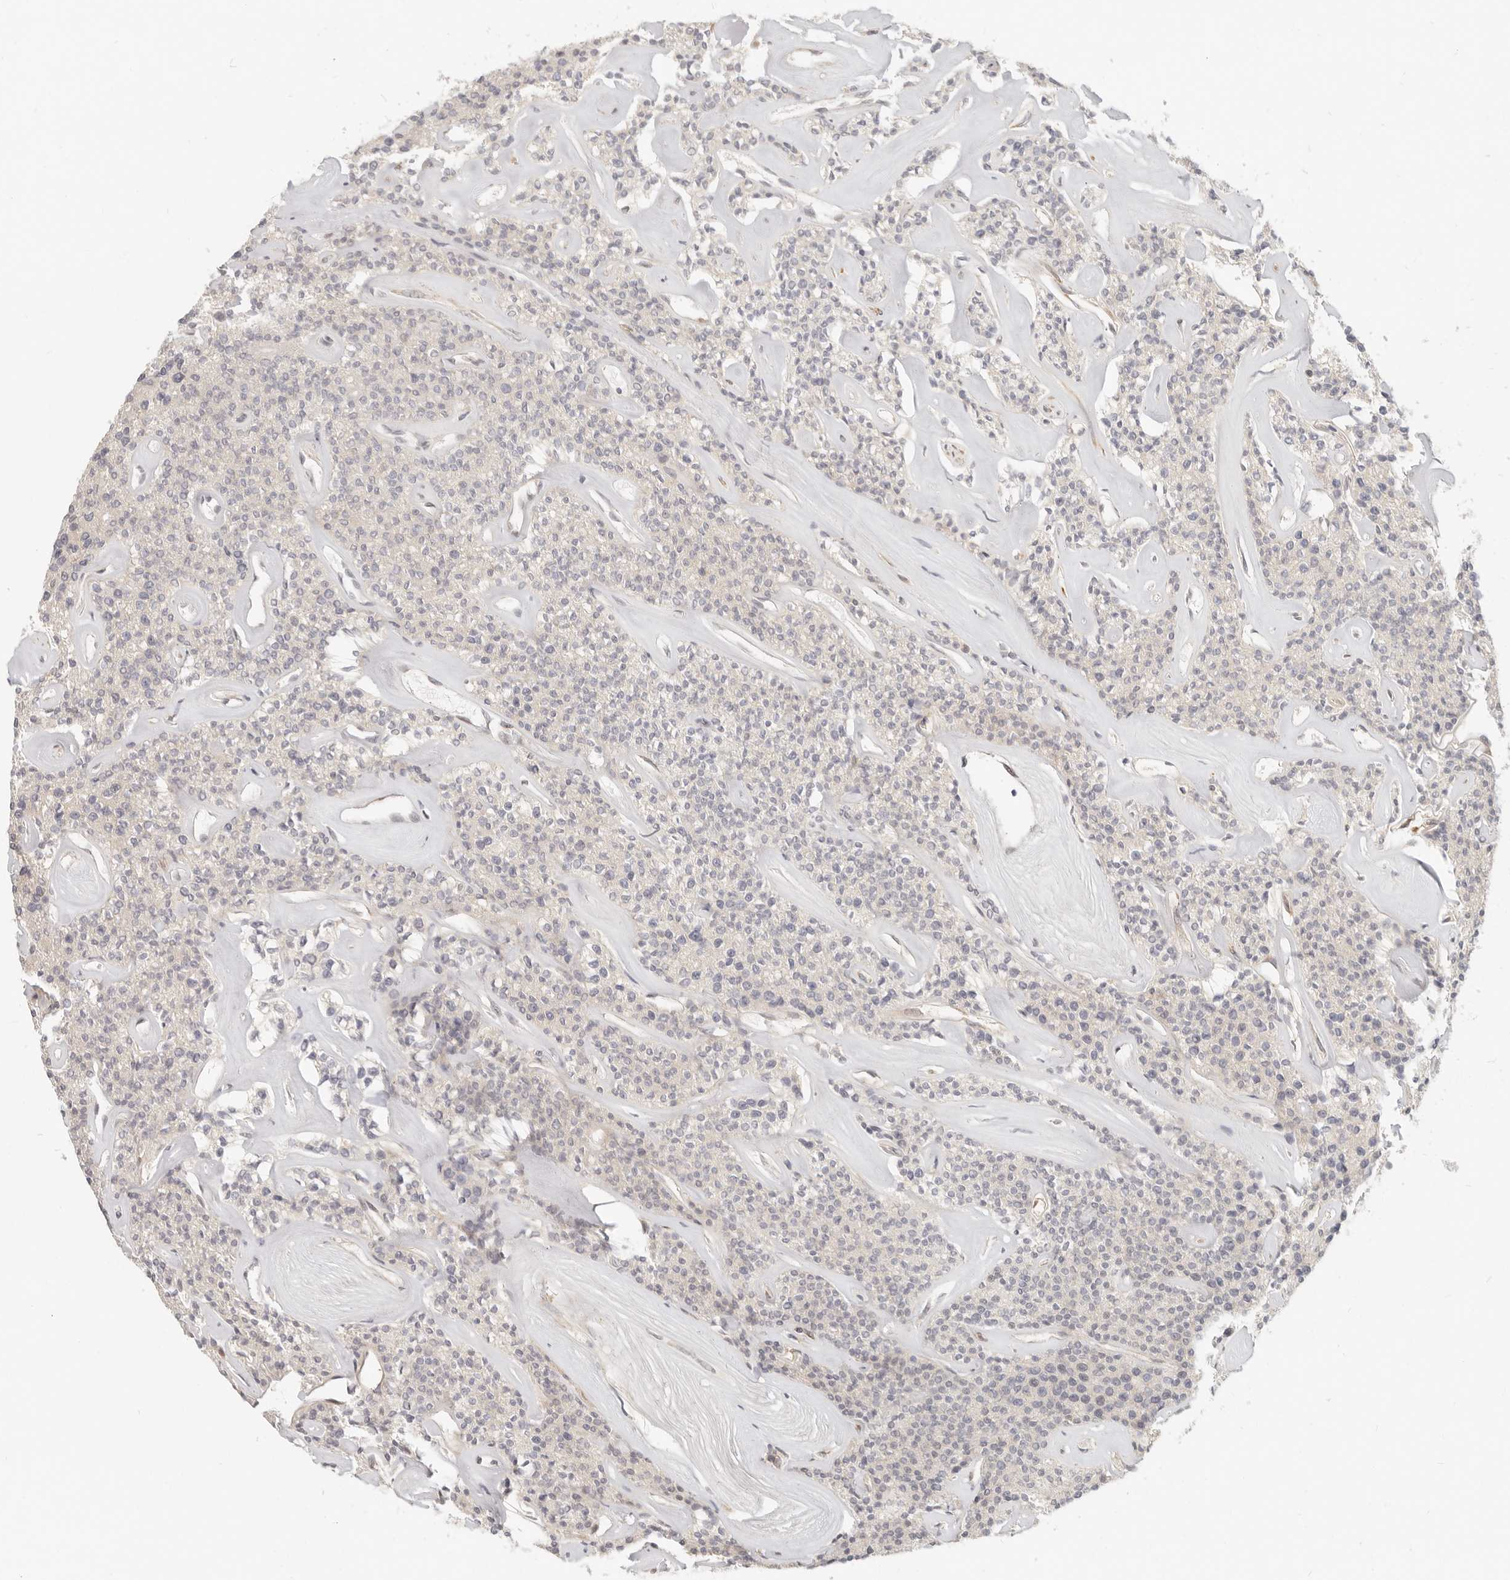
{"staining": {"intensity": "weak", "quantity": "<25%", "location": "cytoplasmic/membranous"}, "tissue": "parathyroid gland", "cell_type": "Glandular cells", "image_type": "normal", "snomed": [{"axis": "morphology", "description": "Normal tissue, NOS"}, {"axis": "topography", "description": "Parathyroid gland"}], "caption": "Image shows no protein staining in glandular cells of normal parathyroid gland.", "gene": "TUFT1", "patient": {"sex": "male", "age": 46}}